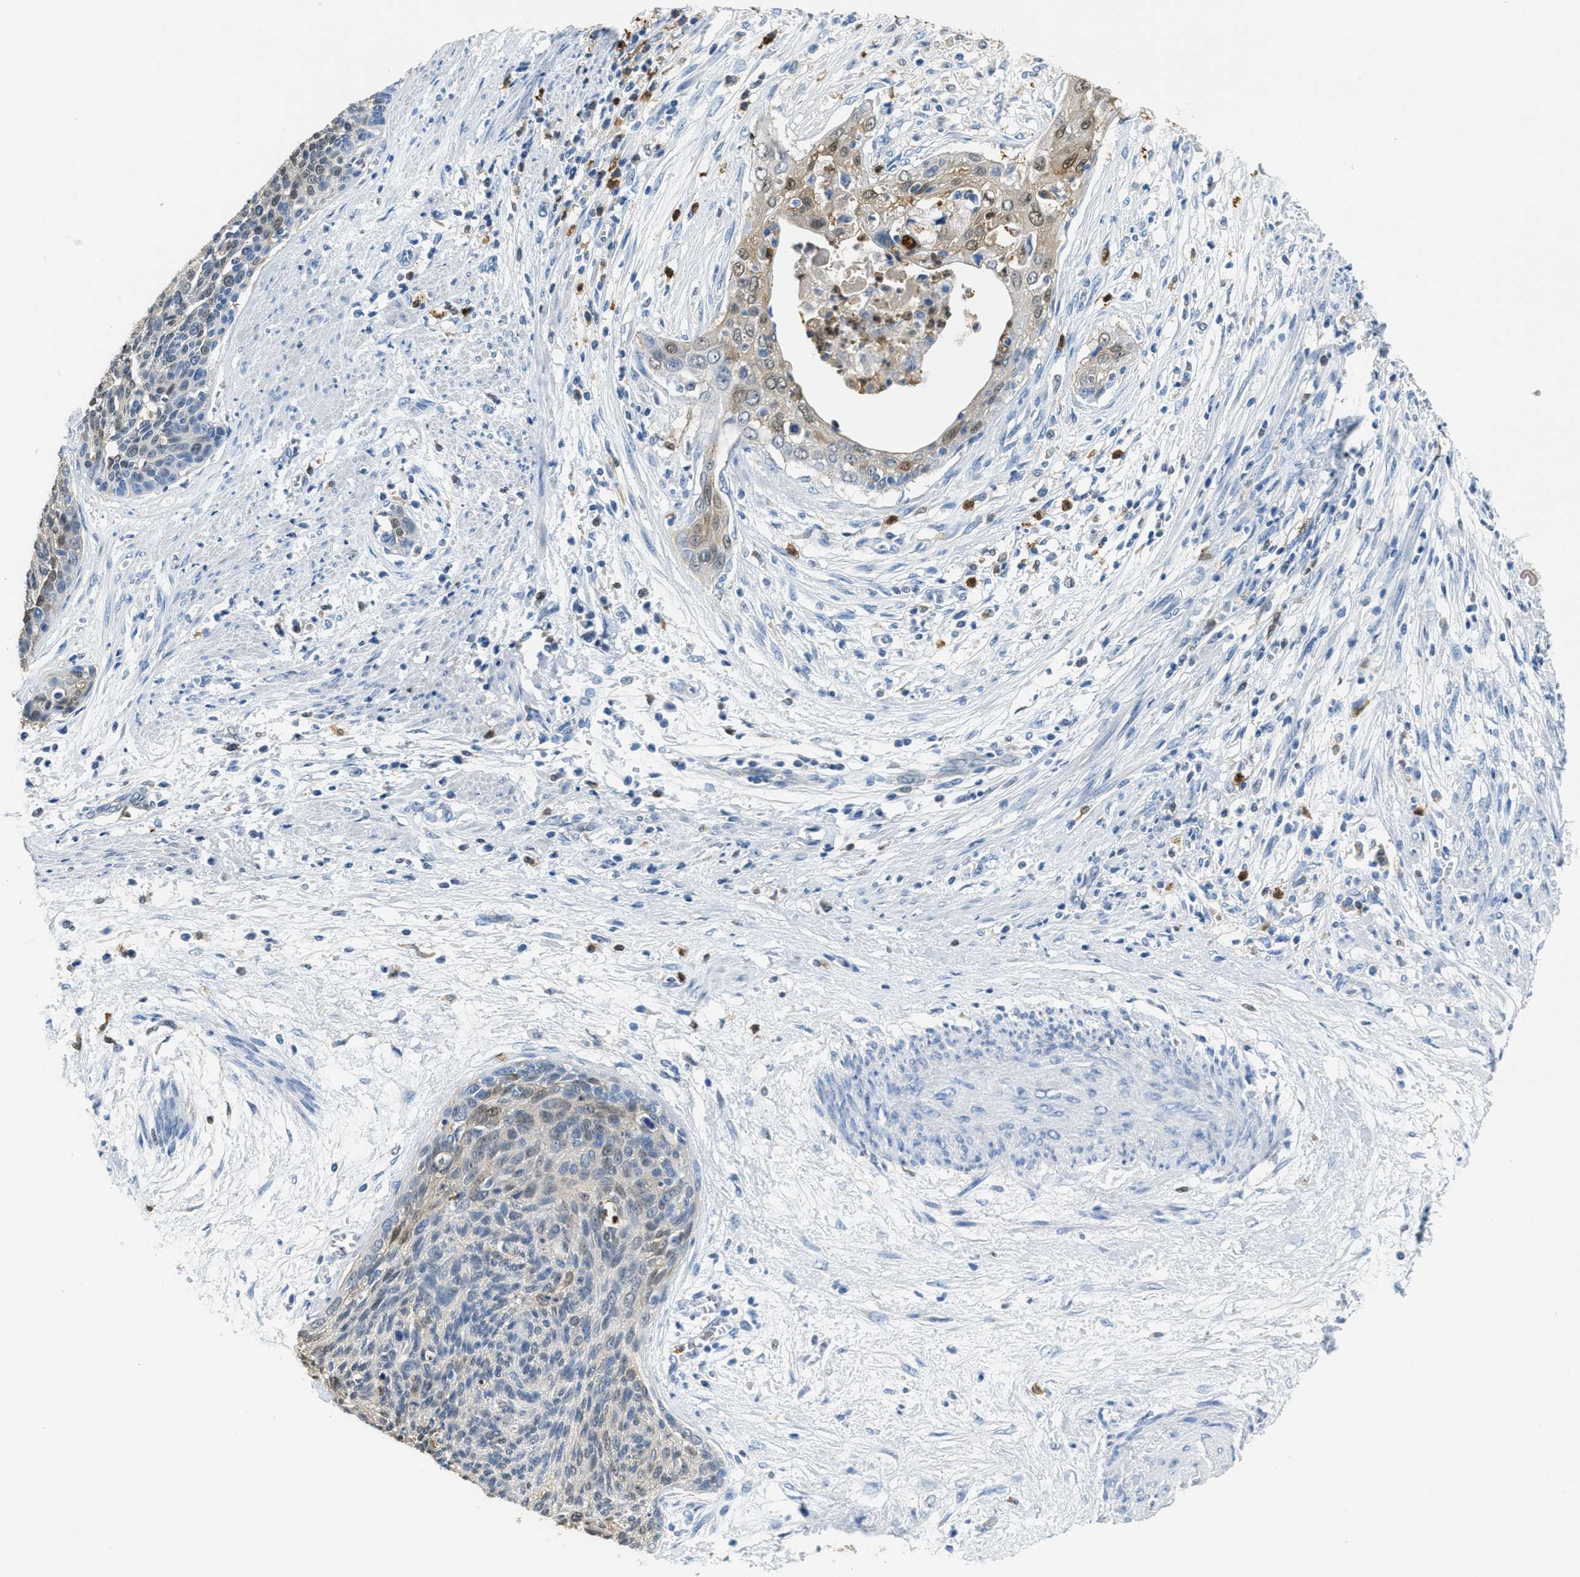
{"staining": {"intensity": "weak", "quantity": "25%-75%", "location": "cytoplasmic/membranous,nuclear"}, "tissue": "cervical cancer", "cell_type": "Tumor cells", "image_type": "cancer", "snomed": [{"axis": "morphology", "description": "Squamous cell carcinoma, NOS"}, {"axis": "topography", "description": "Cervix"}], "caption": "Cervical cancer tissue exhibits weak cytoplasmic/membranous and nuclear positivity in about 25%-75% of tumor cells", "gene": "SERPINB1", "patient": {"sex": "female", "age": 55}}